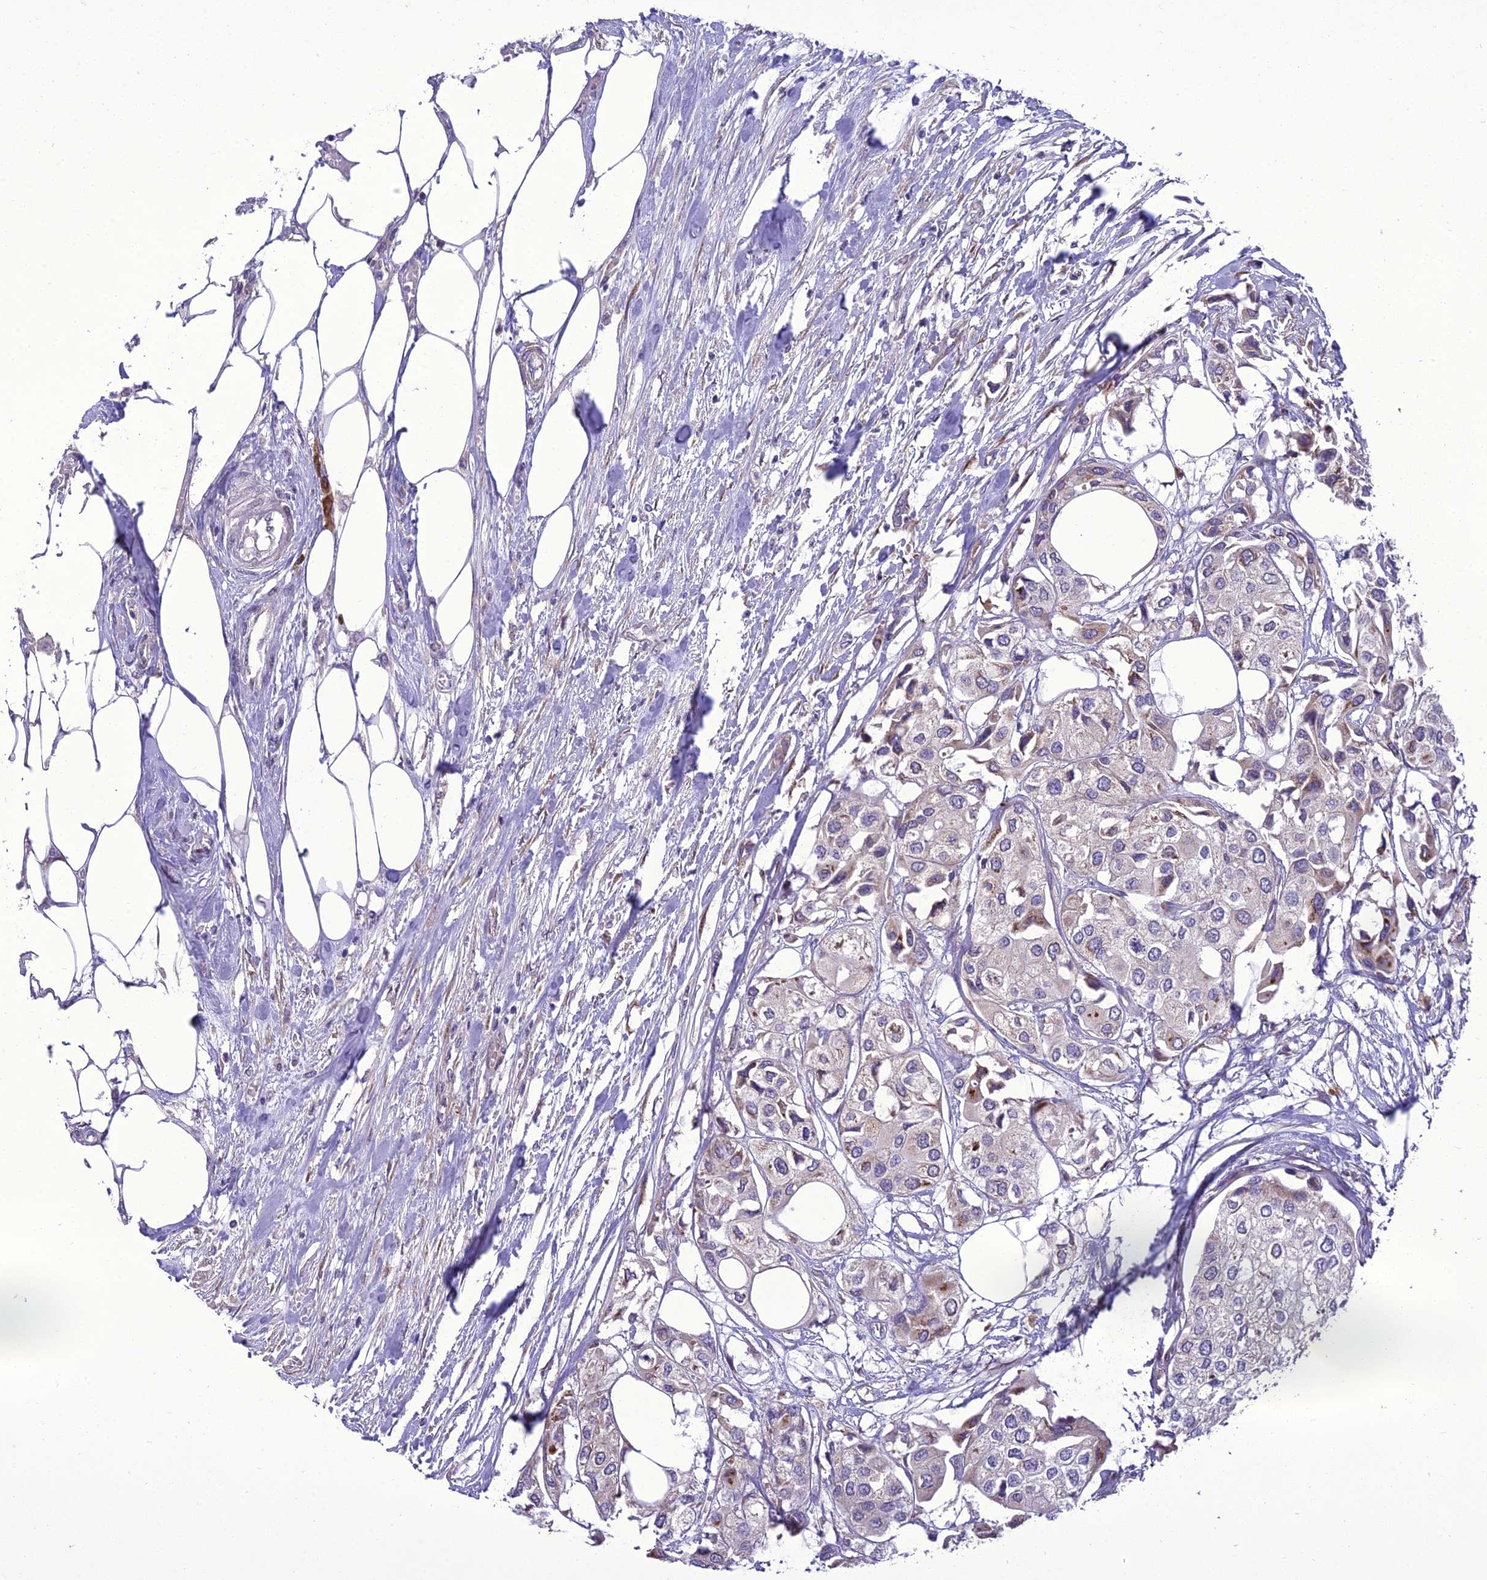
{"staining": {"intensity": "negative", "quantity": "none", "location": "none"}, "tissue": "urothelial cancer", "cell_type": "Tumor cells", "image_type": "cancer", "snomed": [{"axis": "morphology", "description": "Urothelial carcinoma, High grade"}, {"axis": "topography", "description": "Urinary bladder"}], "caption": "The histopathology image reveals no staining of tumor cells in urothelial cancer.", "gene": "NEURL2", "patient": {"sex": "male", "age": 64}}